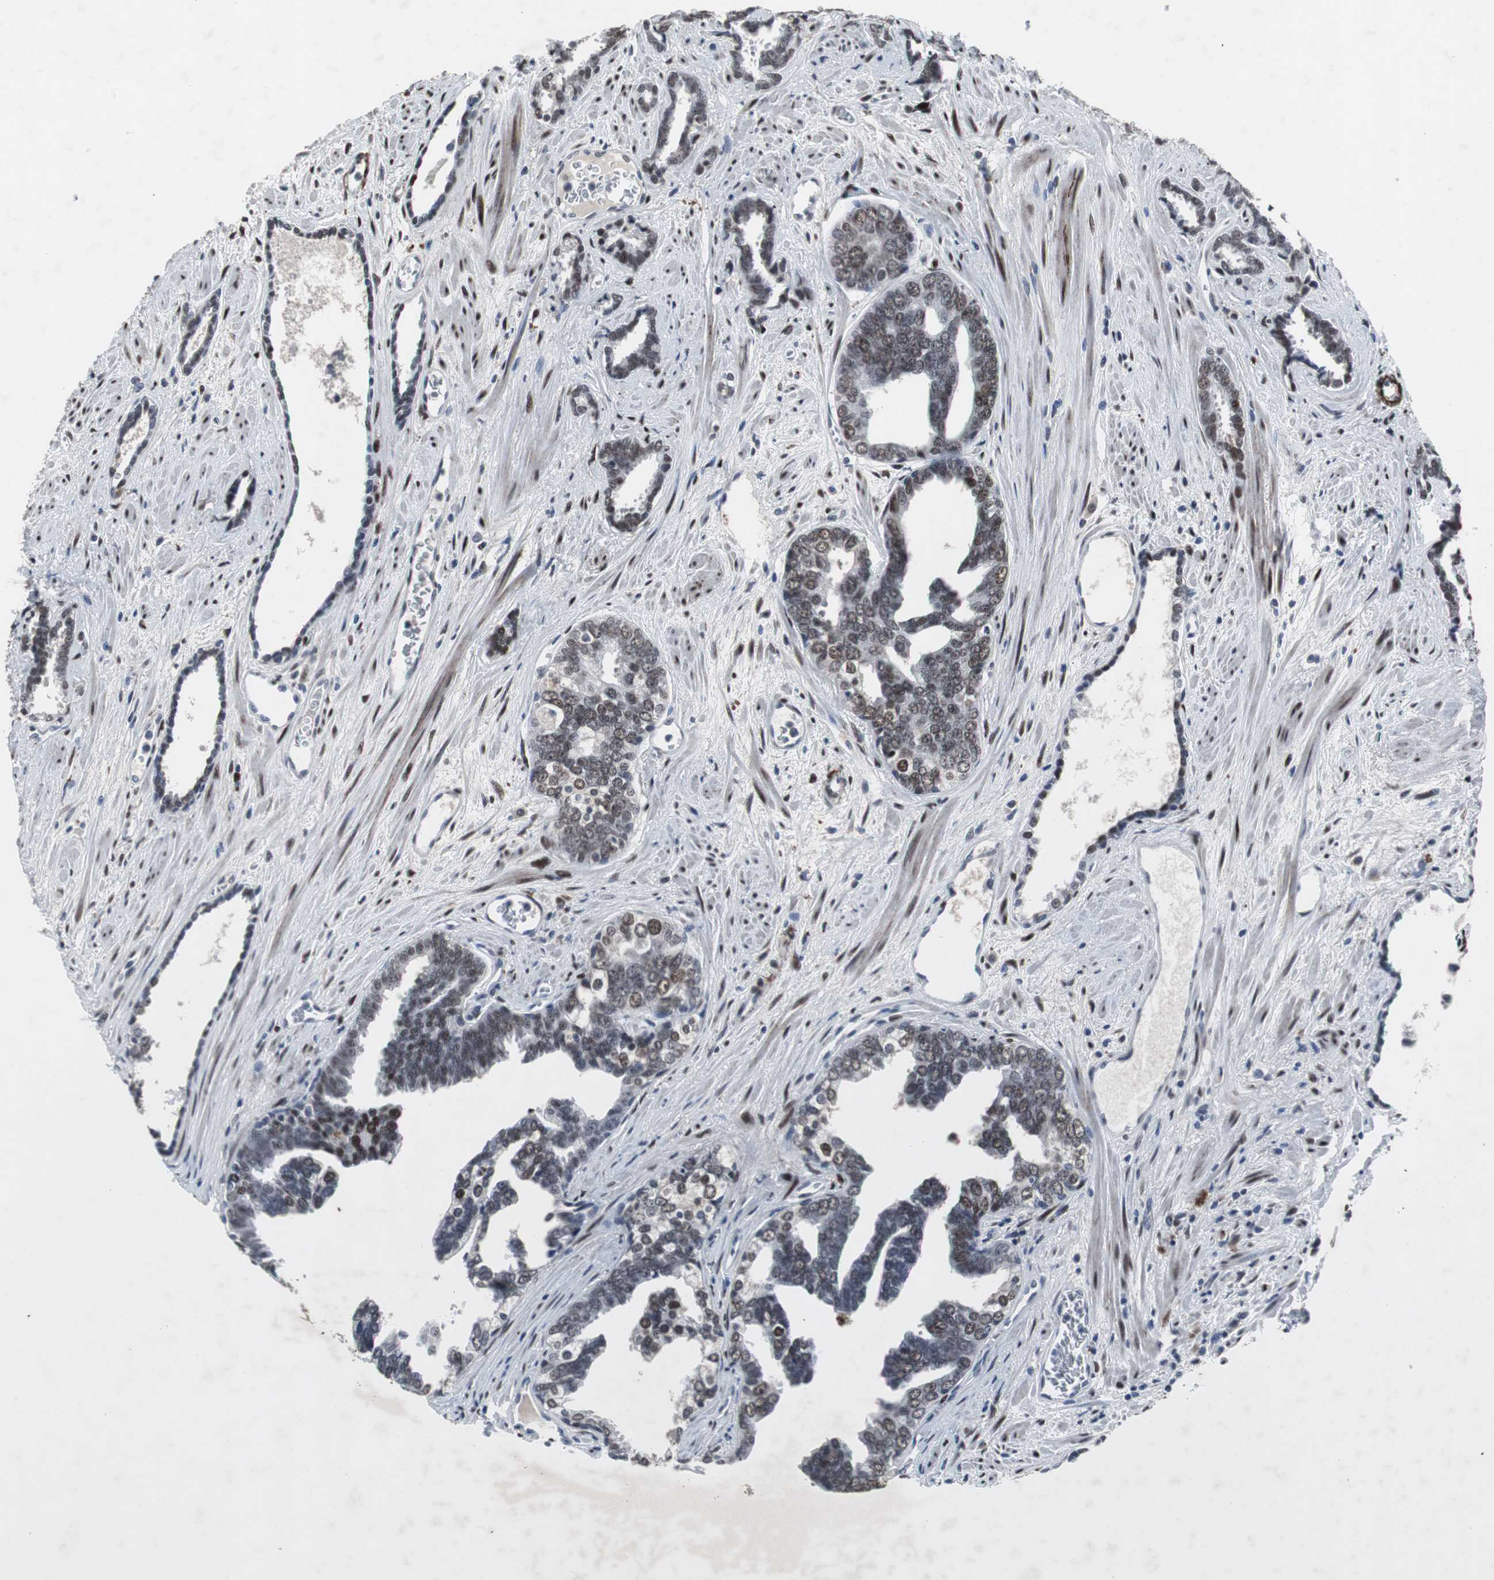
{"staining": {"intensity": "moderate", "quantity": ">75%", "location": "nuclear"}, "tissue": "prostate cancer", "cell_type": "Tumor cells", "image_type": "cancer", "snomed": [{"axis": "morphology", "description": "Adenocarcinoma, High grade"}, {"axis": "topography", "description": "Prostate"}], "caption": "Immunohistochemistry image of neoplastic tissue: prostate cancer stained using IHC demonstrates medium levels of moderate protein expression localized specifically in the nuclear of tumor cells, appearing as a nuclear brown color.", "gene": "FOXP4", "patient": {"sex": "male", "age": 67}}